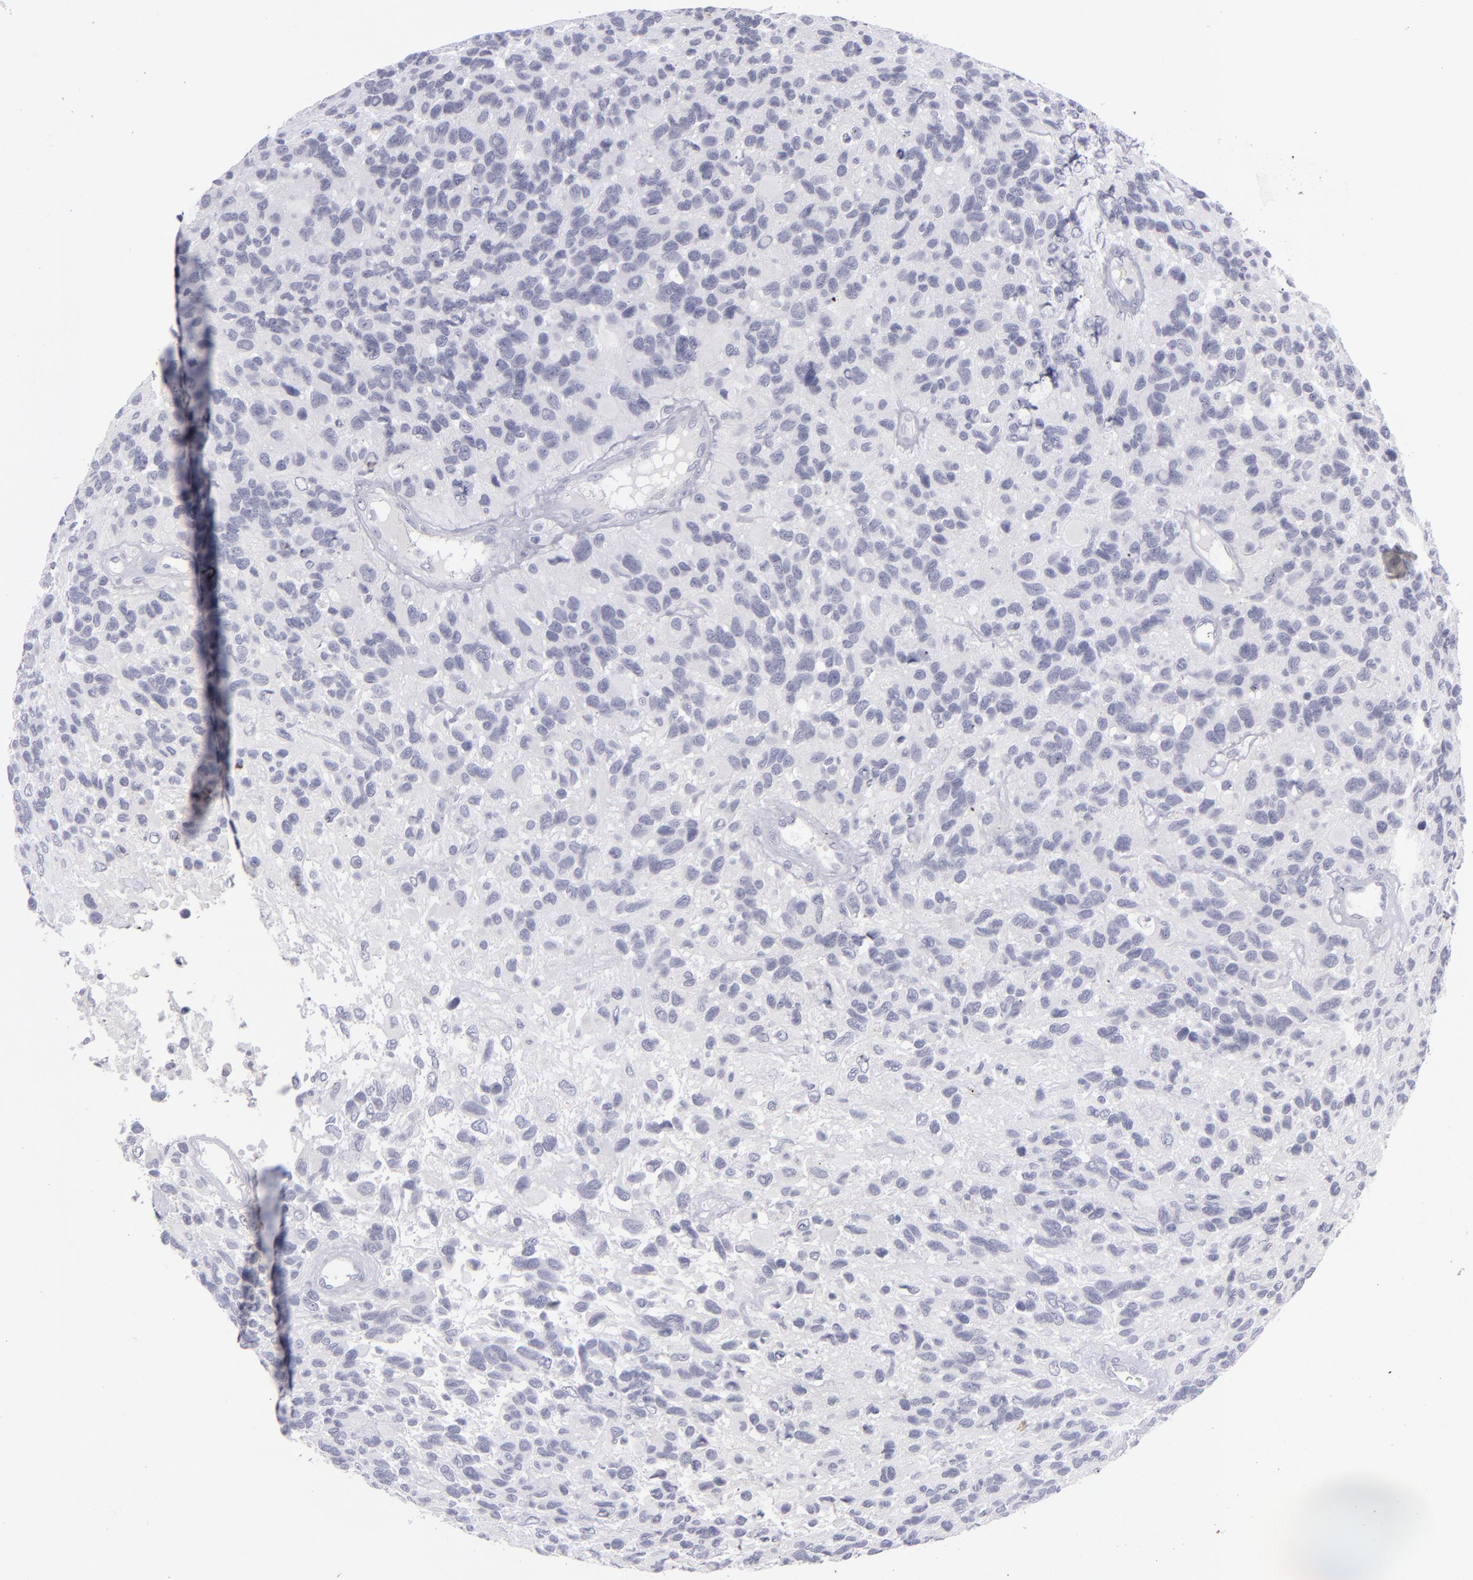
{"staining": {"intensity": "negative", "quantity": "none", "location": "none"}, "tissue": "glioma", "cell_type": "Tumor cells", "image_type": "cancer", "snomed": [{"axis": "morphology", "description": "Glioma, malignant, High grade"}, {"axis": "topography", "description": "Brain"}], "caption": "Histopathology image shows no protein positivity in tumor cells of high-grade glioma (malignant) tissue.", "gene": "ITGB4", "patient": {"sex": "male", "age": 77}}